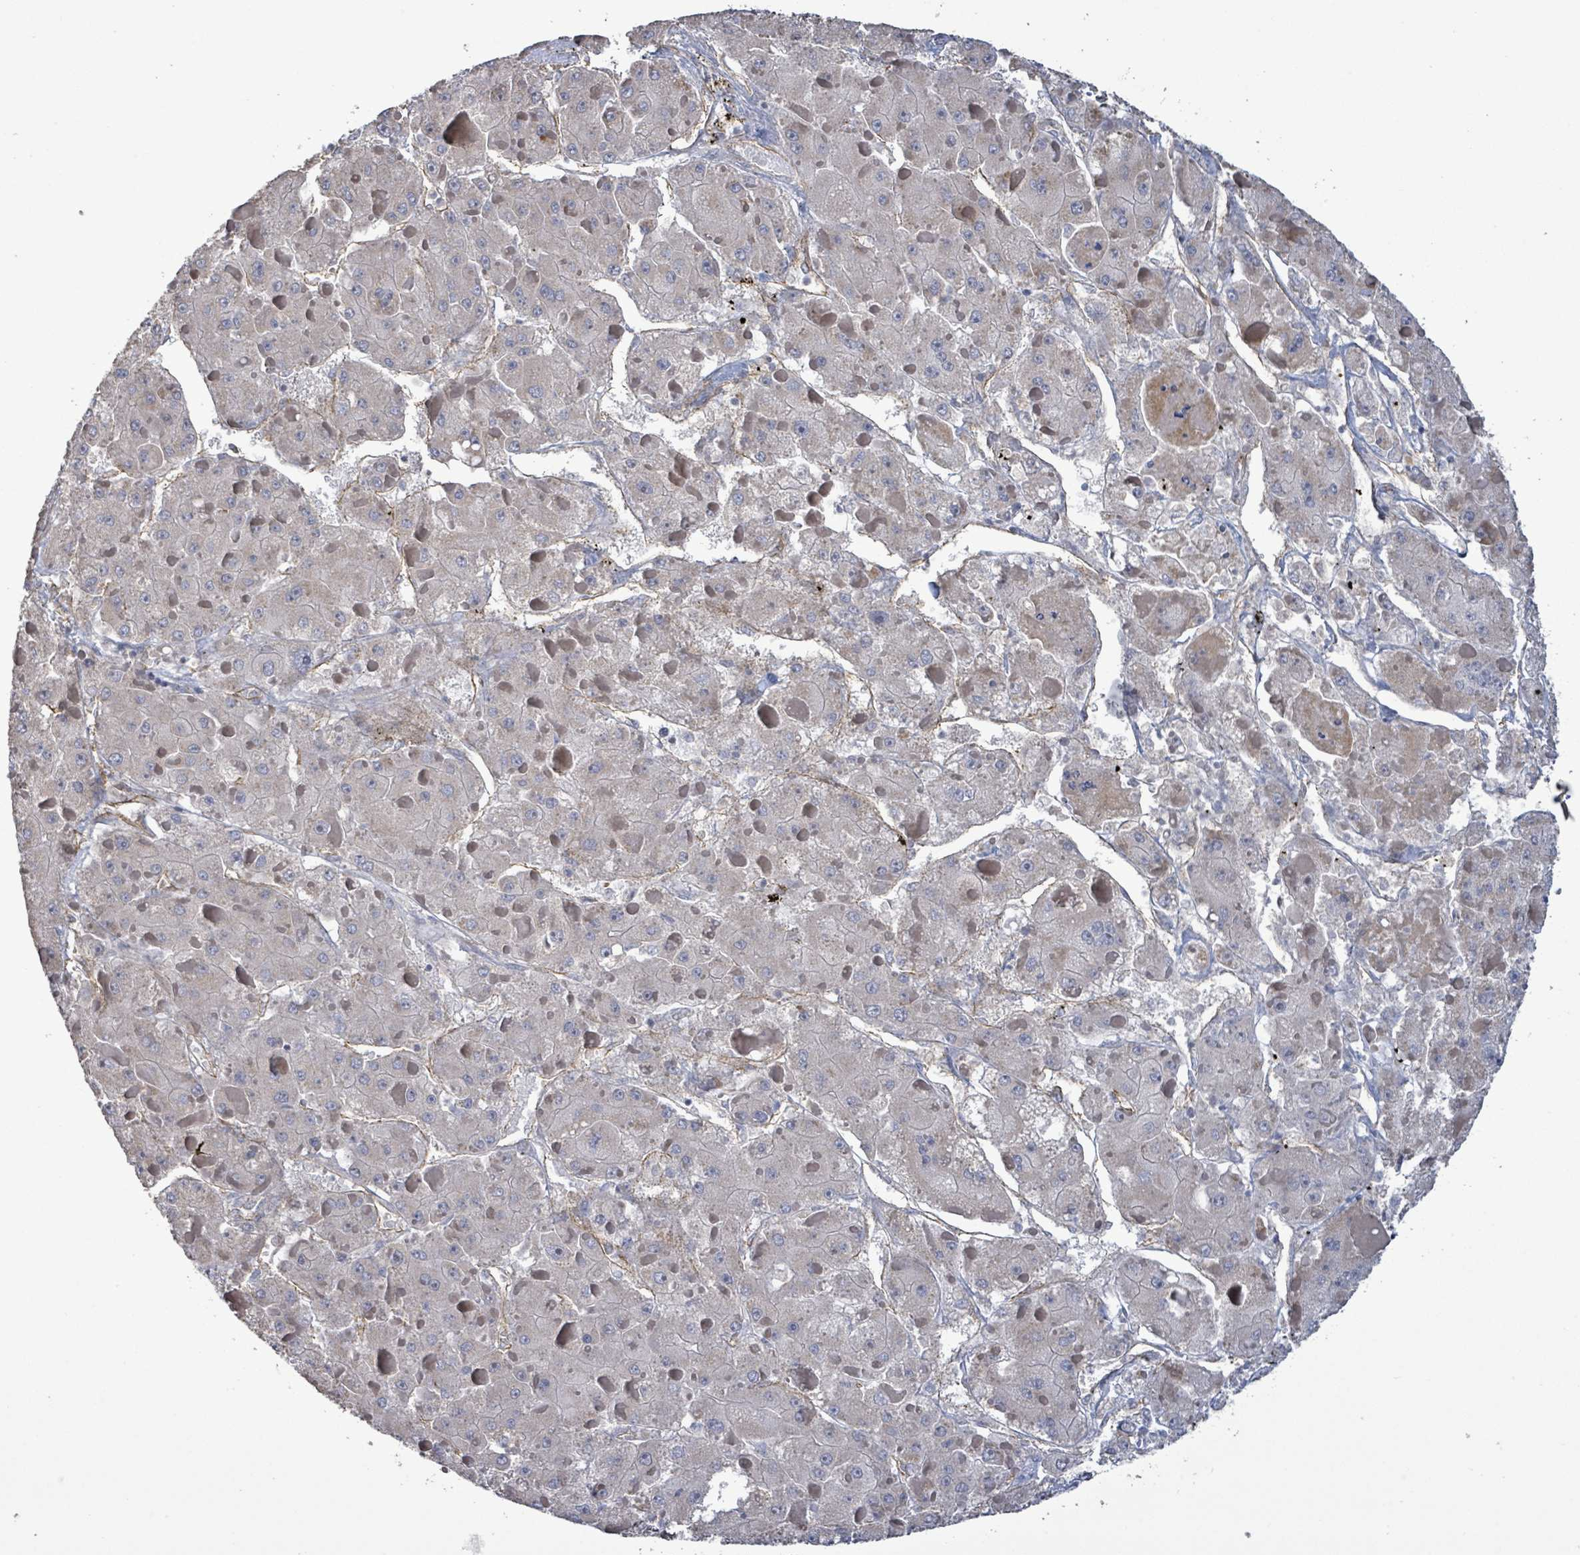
{"staining": {"intensity": "negative", "quantity": "none", "location": "none"}, "tissue": "liver cancer", "cell_type": "Tumor cells", "image_type": "cancer", "snomed": [{"axis": "morphology", "description": "Carcinoma, Hepatocellular, NOS"}, {"axis": "topography", "description": "Liver"}], "caption": "Tumor cells are negative for protein expression in human liver cancer. (Immunohistochemistry (ihc), brightfield microscopy, high magnification).", "gene": "KANK3", "patient": {"sex": "female", "age": 73}}